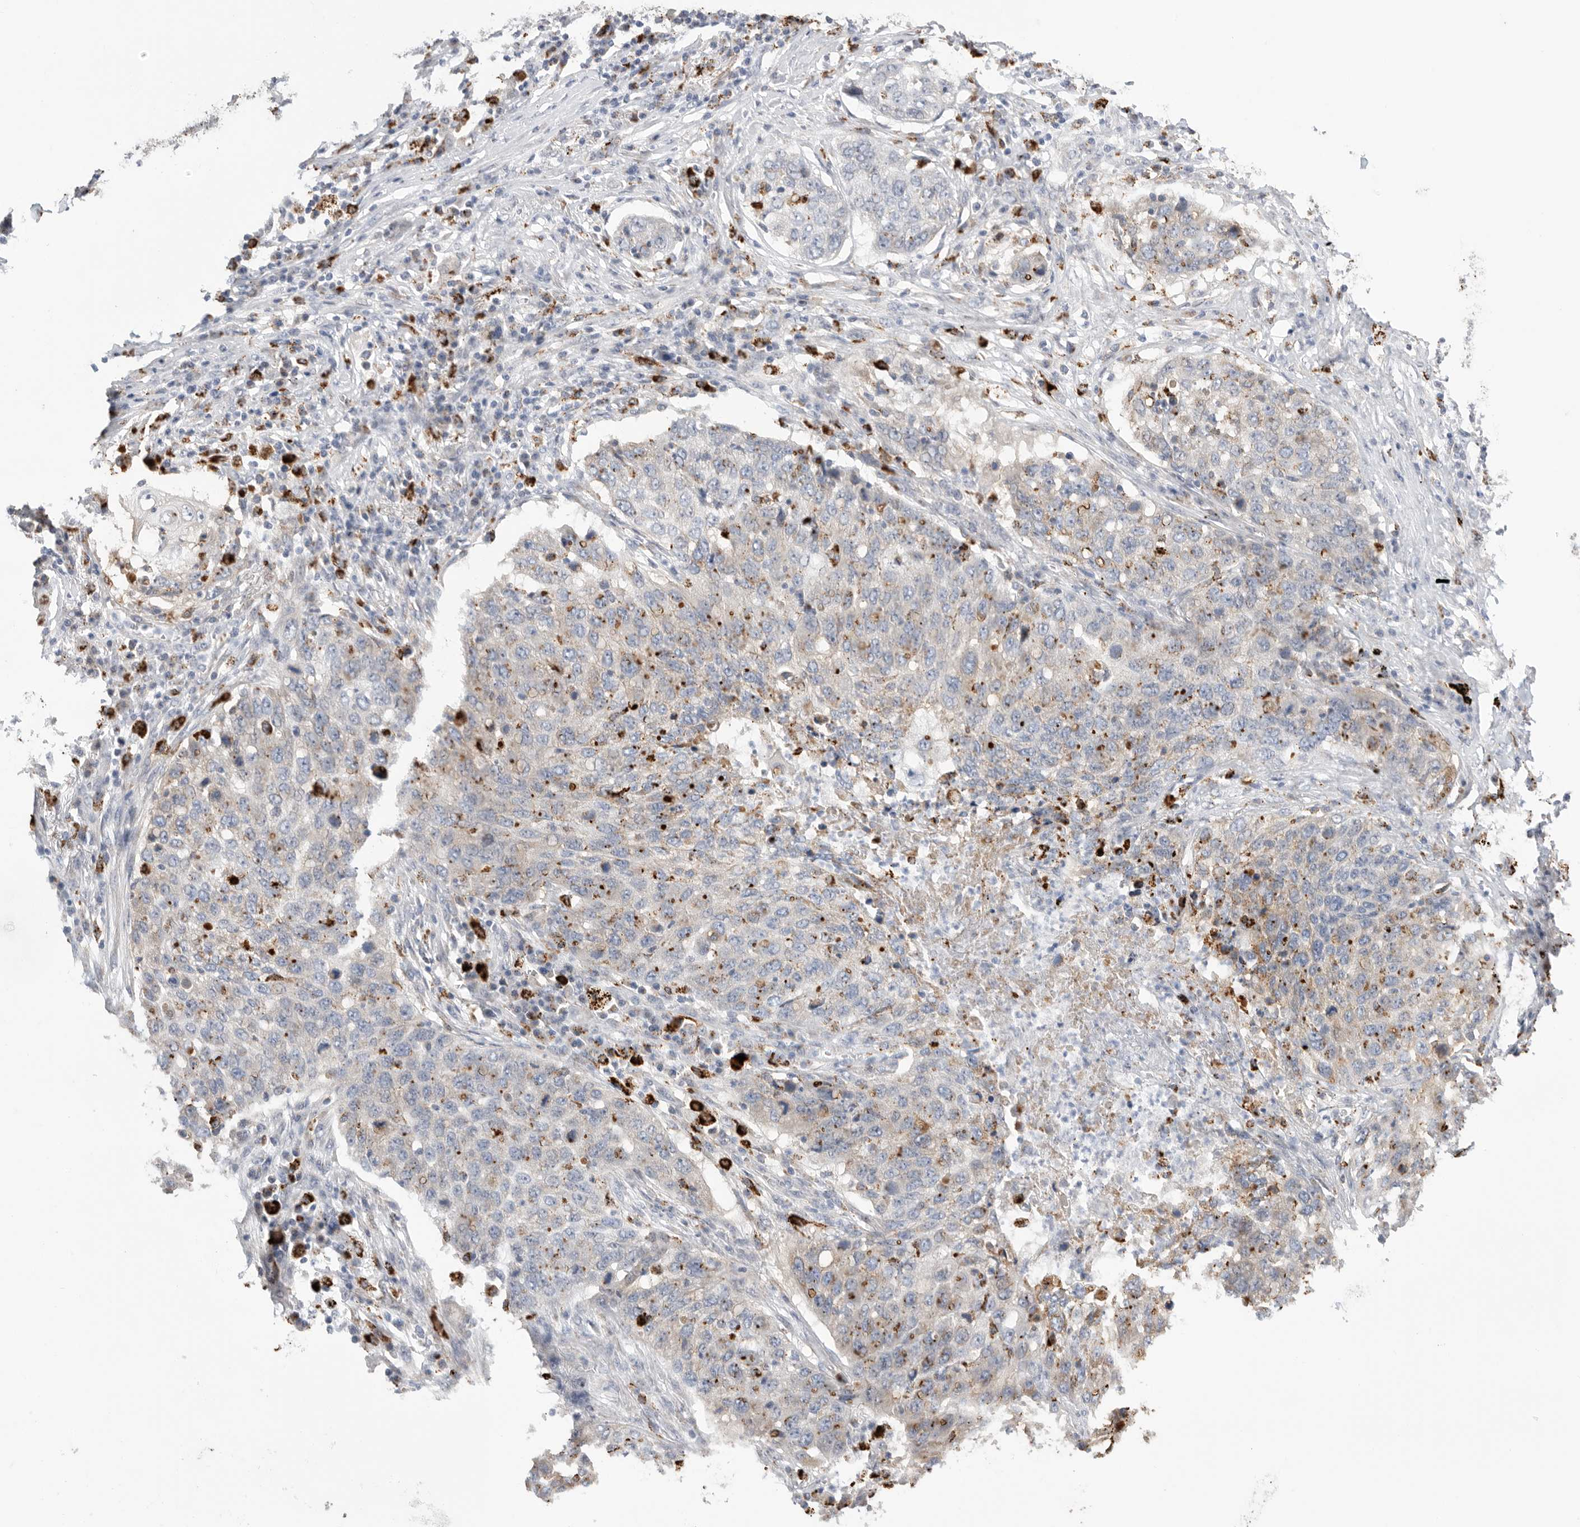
{"staining": {"intensity": "strong", "quantity": "<25%", "location": "cytoplasmic/membranous"}, "tissue": "lung cancer", "cell_type": "Tumor cells", "image_type": "cancer", "snomed": [{"axis": "morphology", "description": "Squamous cell carcinoma, NOS"}, {"axis": "topography", "description": "Lung"}], "caption": "This micrograph displays IHC staining of squamous cell carcinoma (lung), with medium strong cytoplasmic/membranous staining in about <25% of tumor cells.", "gene": "GGH", "patient": {"sex": "female", "age": 63}}